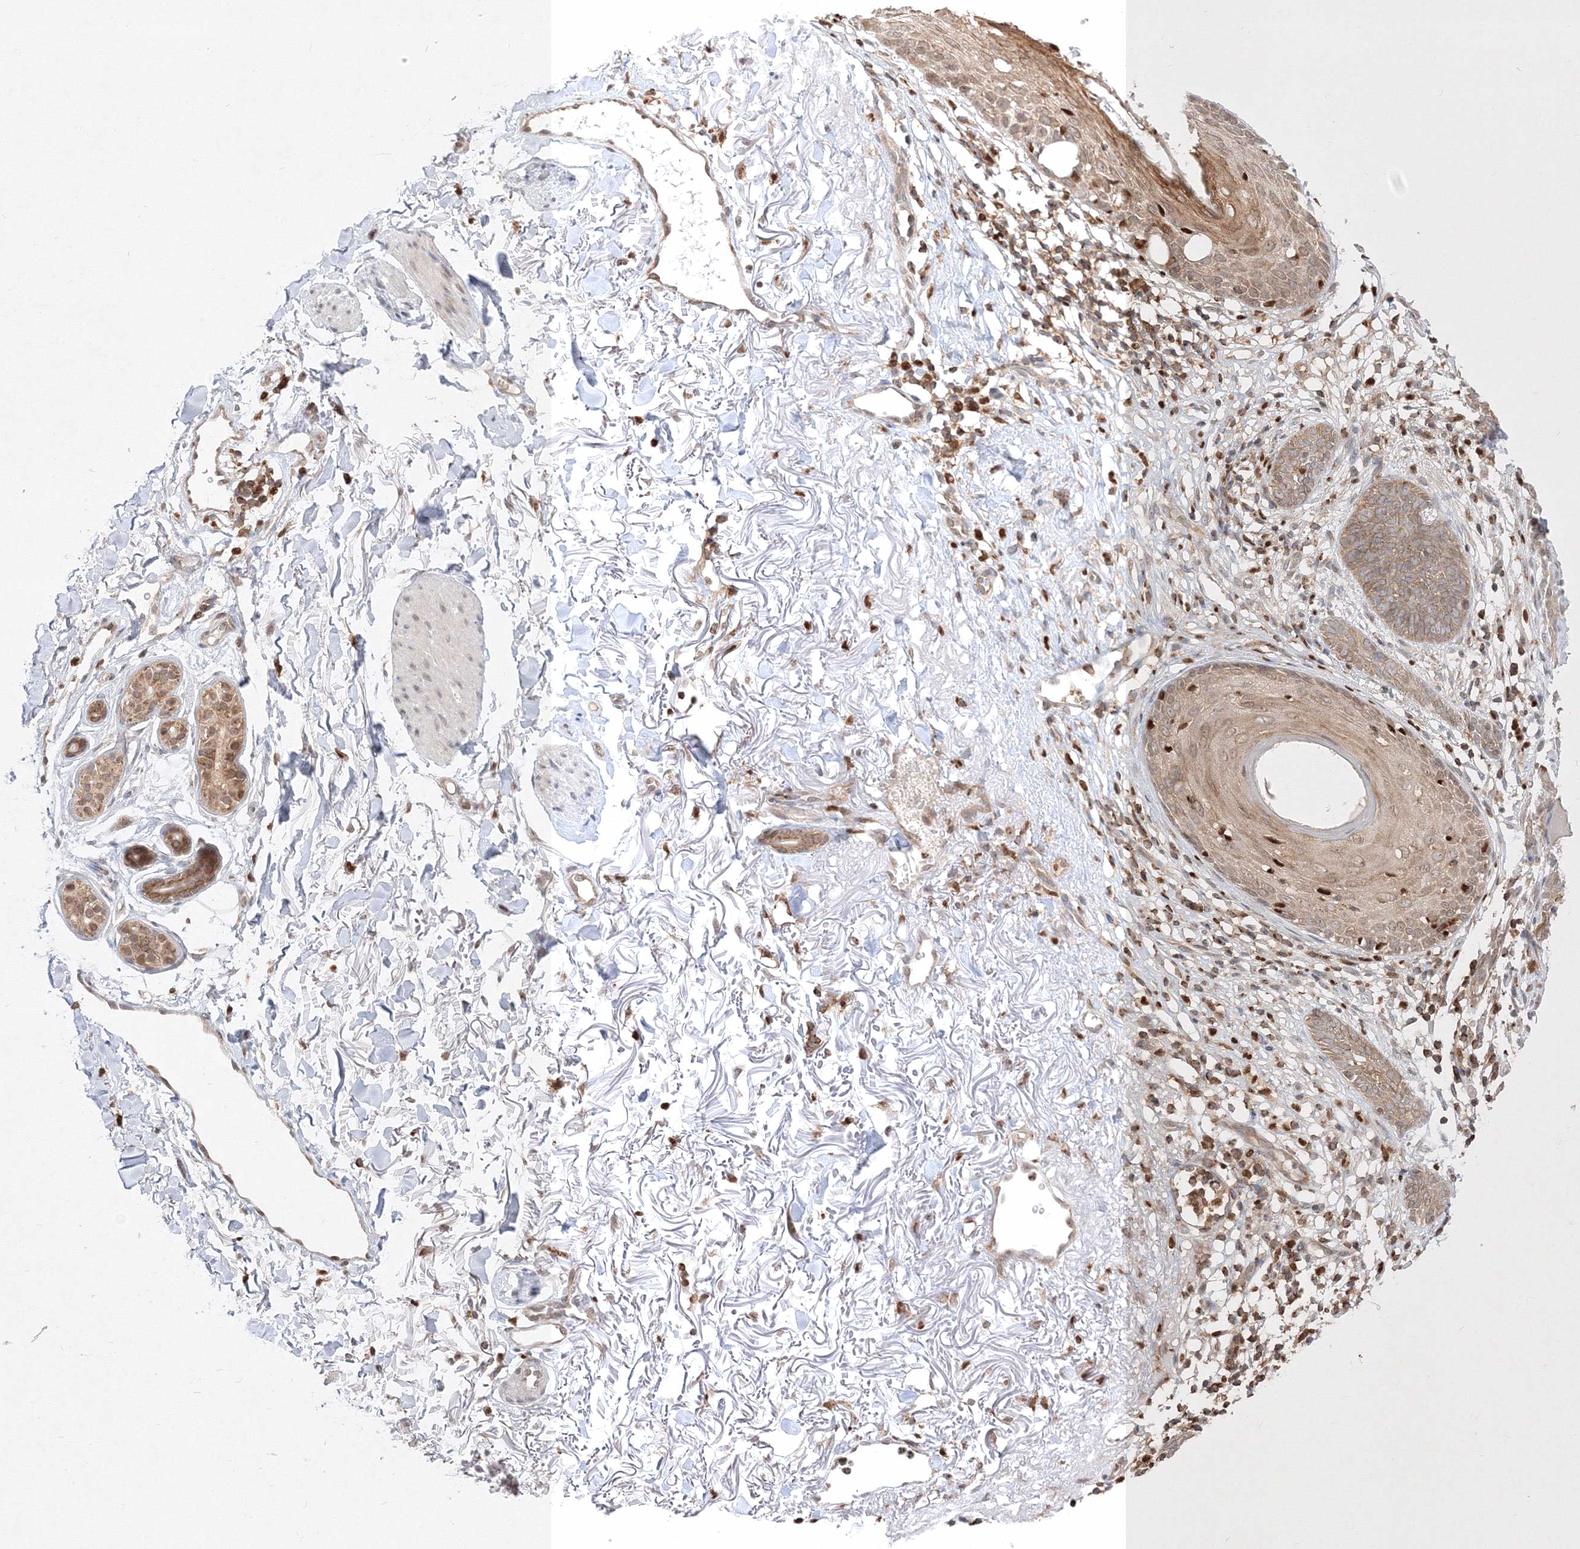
{"staining": {"intensity": "moderate", "quantity": ">75%", "location": "cytoplasmic/membranous"}, "tissue": "skin cancer", "cell_type": "Tumor cells", "image_type": "cancer", "snomed": [{"axis": "morphology", "description": "Normal tissue, NOS"}, {"axis": "morphology", "description": "Basal cell carcinoma"}, {"axis": "topography", "description": "Skin"}], "caption": "An immunohistochemistry micrograph of neoplastic tissue is shown. Protein staining in brown highlights moderate cytoplasmic/membranous positivity in basal cell carcinoma (skin) within tumor cells.", "gene": "TMEM50B", "patient": {"sex": "female", "age": 70}}